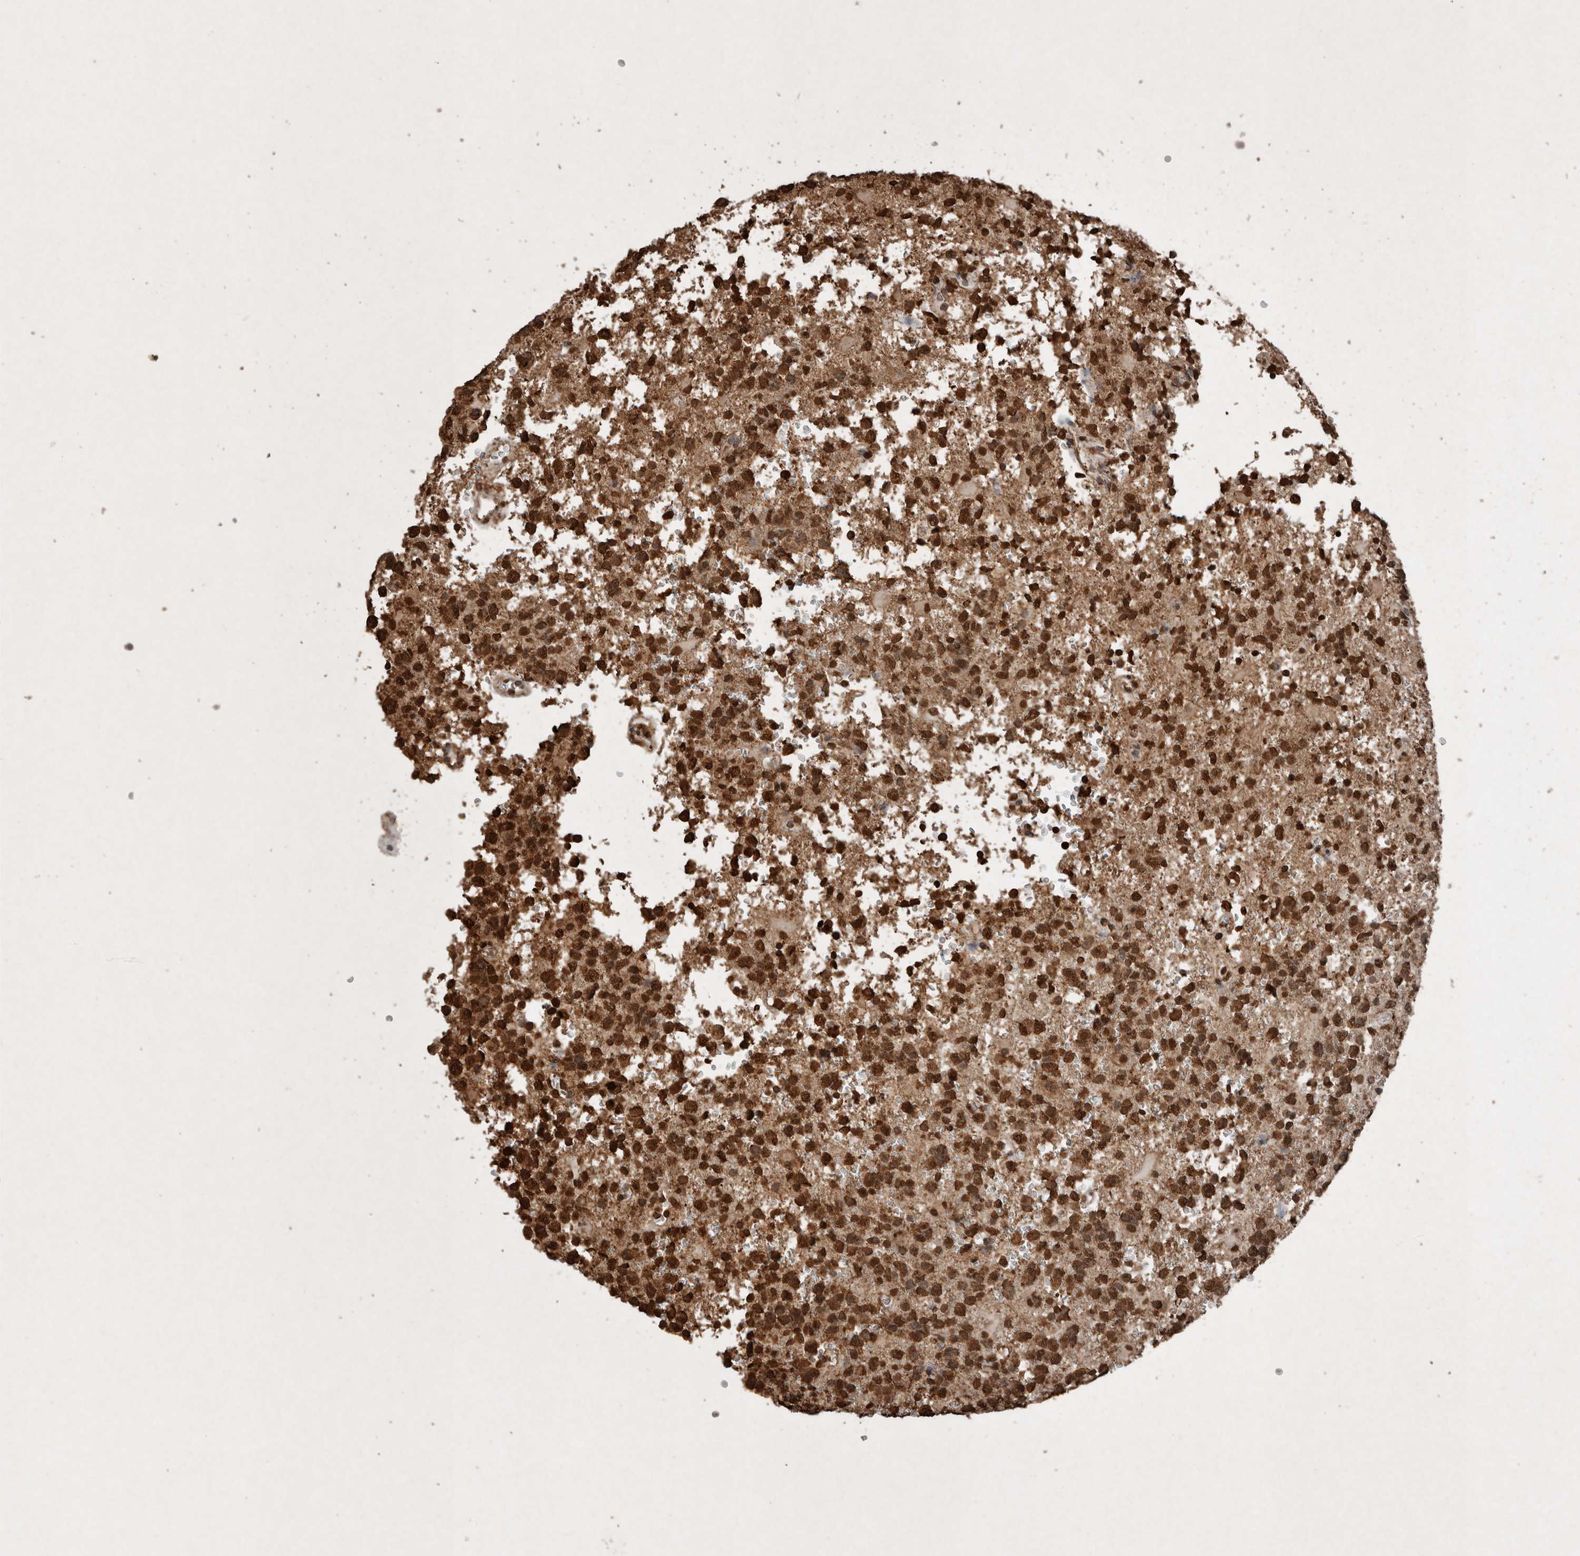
{"staining": {"intensity": "strong", "quantity": ">75%", "location": "nuclear"}, "tissue": "glioma", "cell_type": "Tumor cells", "image_type": "cancer", "snomed": [{"axis": "morphology", "description": "Glioma, malignant, High grade"}, {"axis": "topography", "description": "Brain"}], "caption": "Immunohistochemical staining of human glioma displays high levels of strong nuclear protein expression in about >75% of tumor cells.", "gene": "FSTL3", "patient": {"sex": "female", "age": 62}}